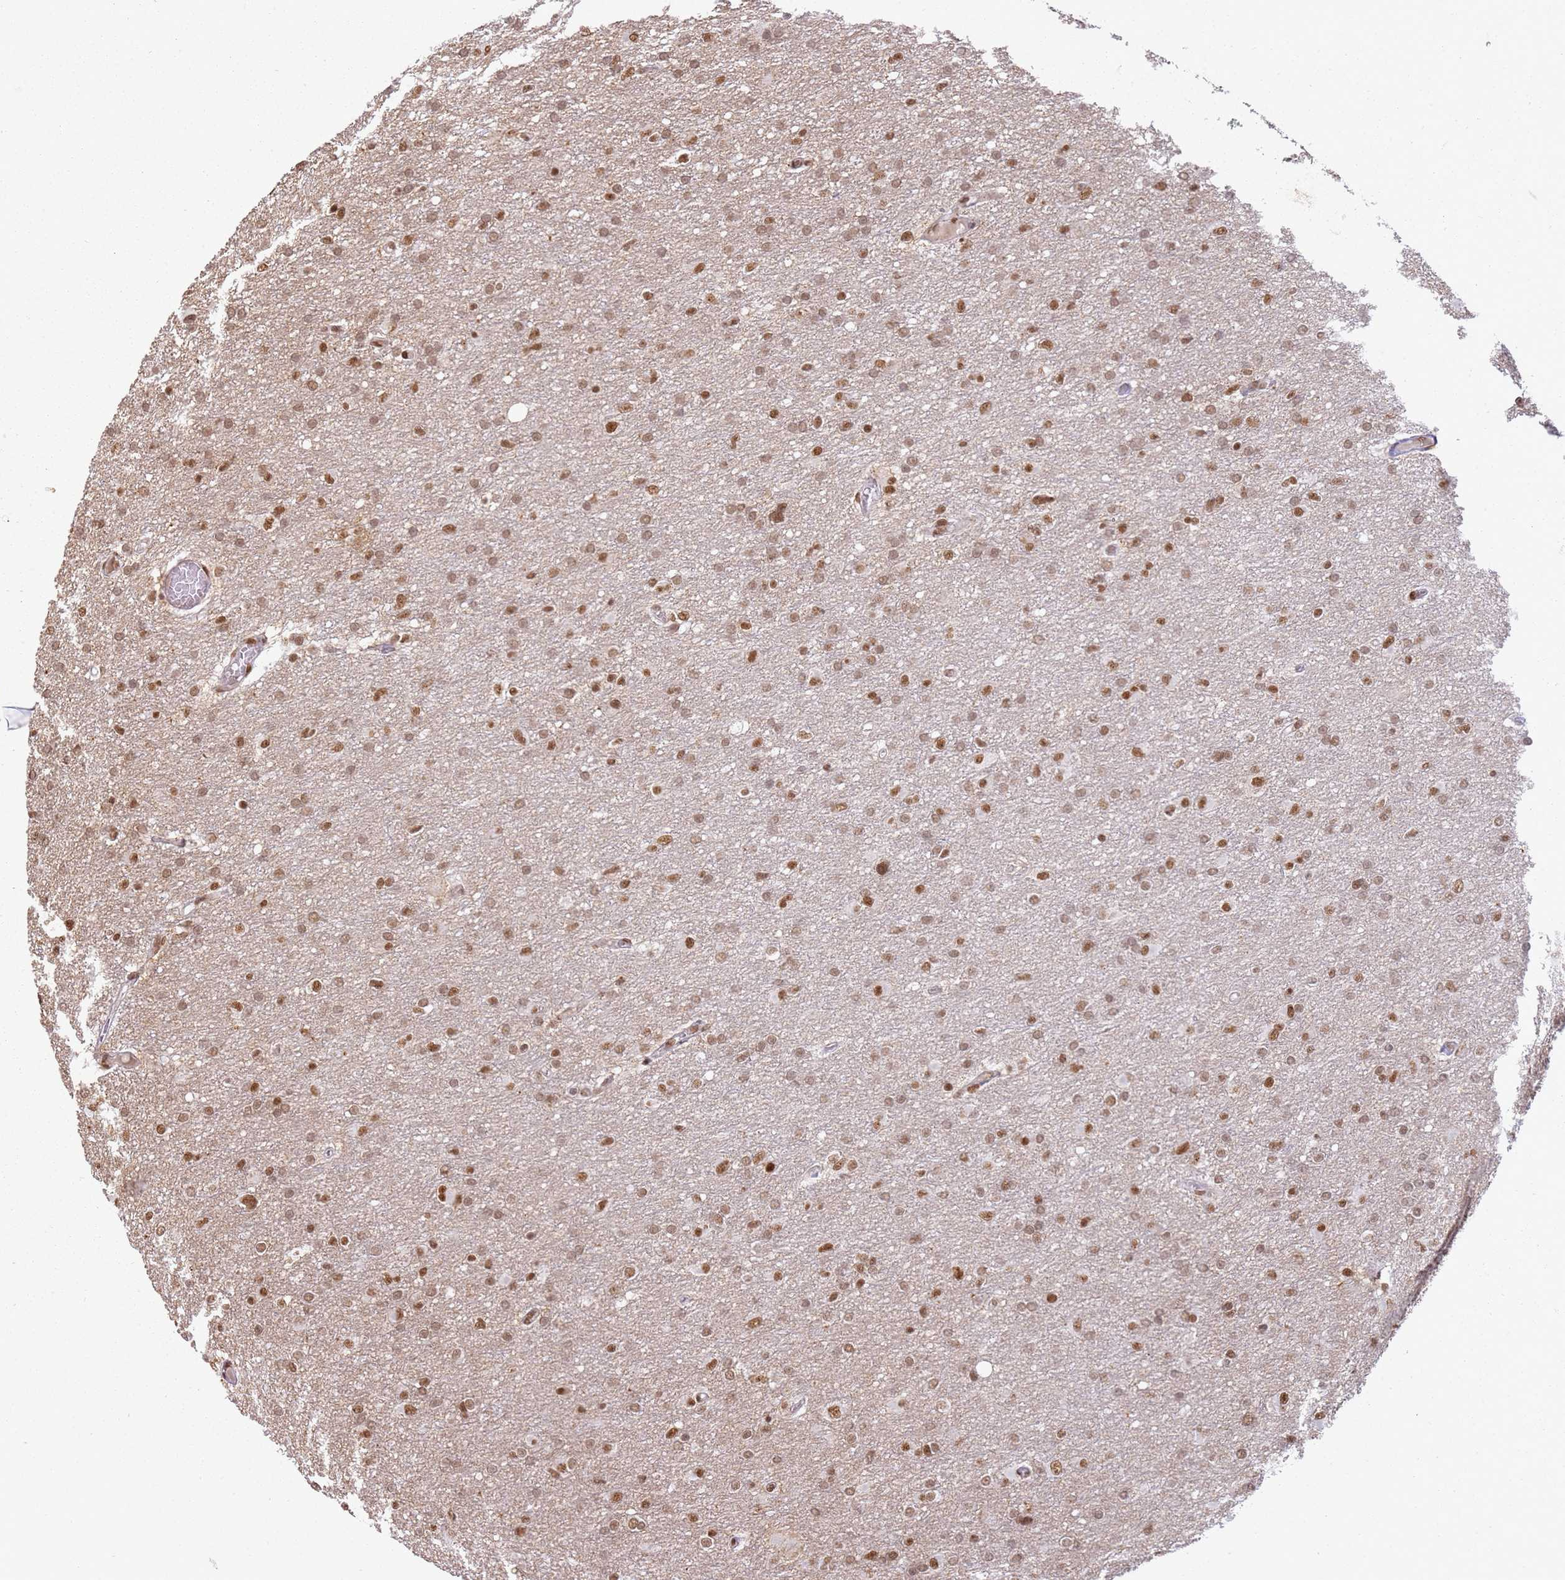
{"staining": {"intensity": "moderate", "quantity": "25%-75%", "location": "nuclear"}, "tissue": "glioma", "cell_type": "Tumor cells", "image_type": "cancer", "snomed": [{"axis": "morphology", "description": "Glioma, malignant, High grade"}, {"axis": "topography", "description": "Cerebral cortex"}], "caption": "Glioma was stained to show a protein in brown. There is medium levels of moderate nuclear expression in approximately 25%-75% of tumor cells. The staining was performed using DAB (3,3'-diaminobenzidine), with brown indicating positive protein expression. Nuclei are stained blue with hematoxylin.", "gene": "TENT4A", "patient": {"sex": "female", "age": 36}}